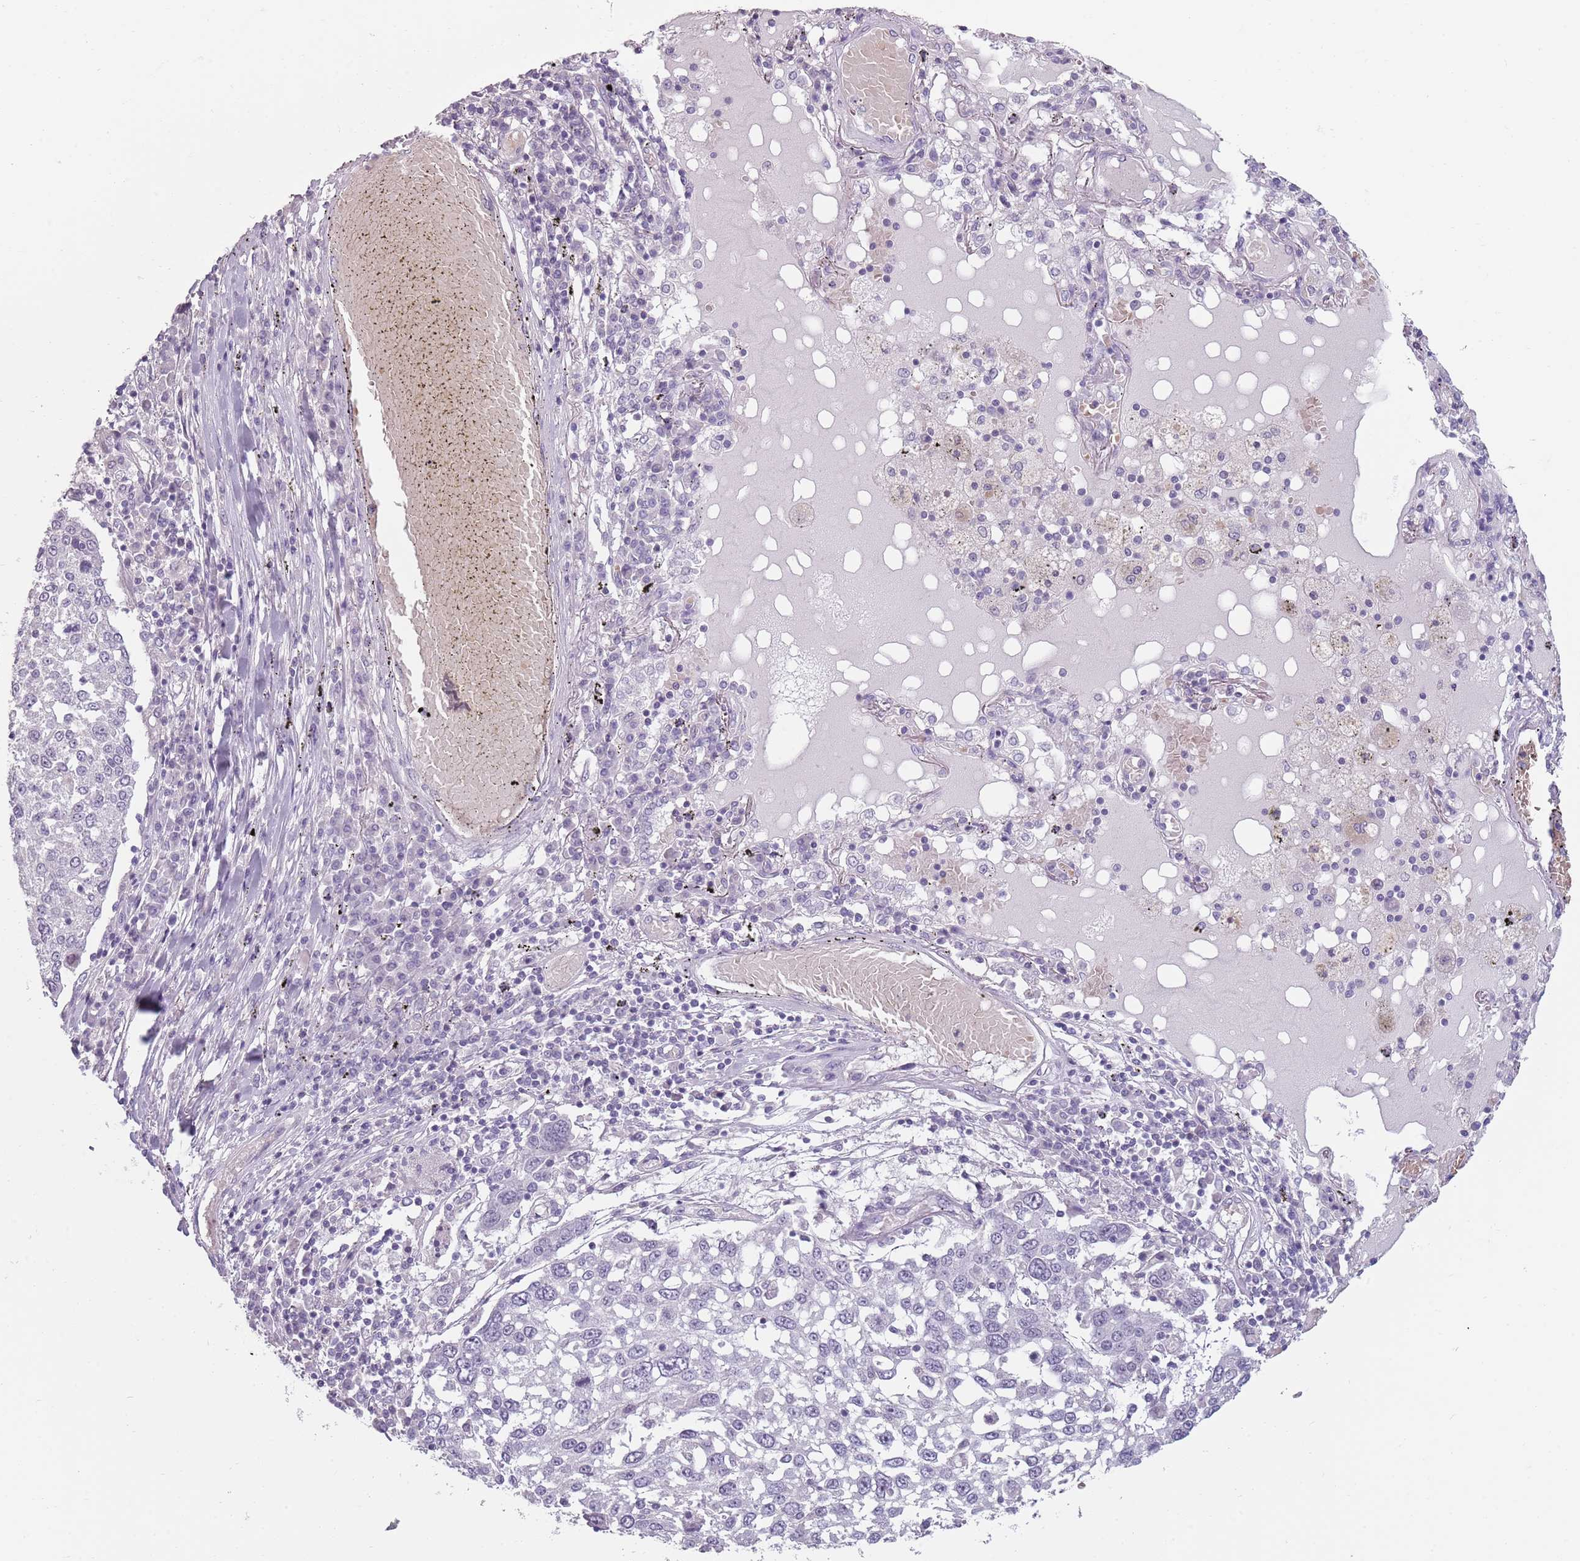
{"staining": {"intensity": "negative", "quantity": "none", "location": "none"}, "tissue": "lung cancer", "cell_type": "Tumor cells", "image_type": "cancer", "snomed": [{"axis": "morphology", "description": "Squamous cell carcinoma, NOS"}, {"axis": "topography", "description": "Lung"}], "caption": "The image demonstrates no staining of tumor cells in lung squamous cell carcinoma.", "gene": "PIEZO1", "patient": {"sex": "male", "age": 65}}